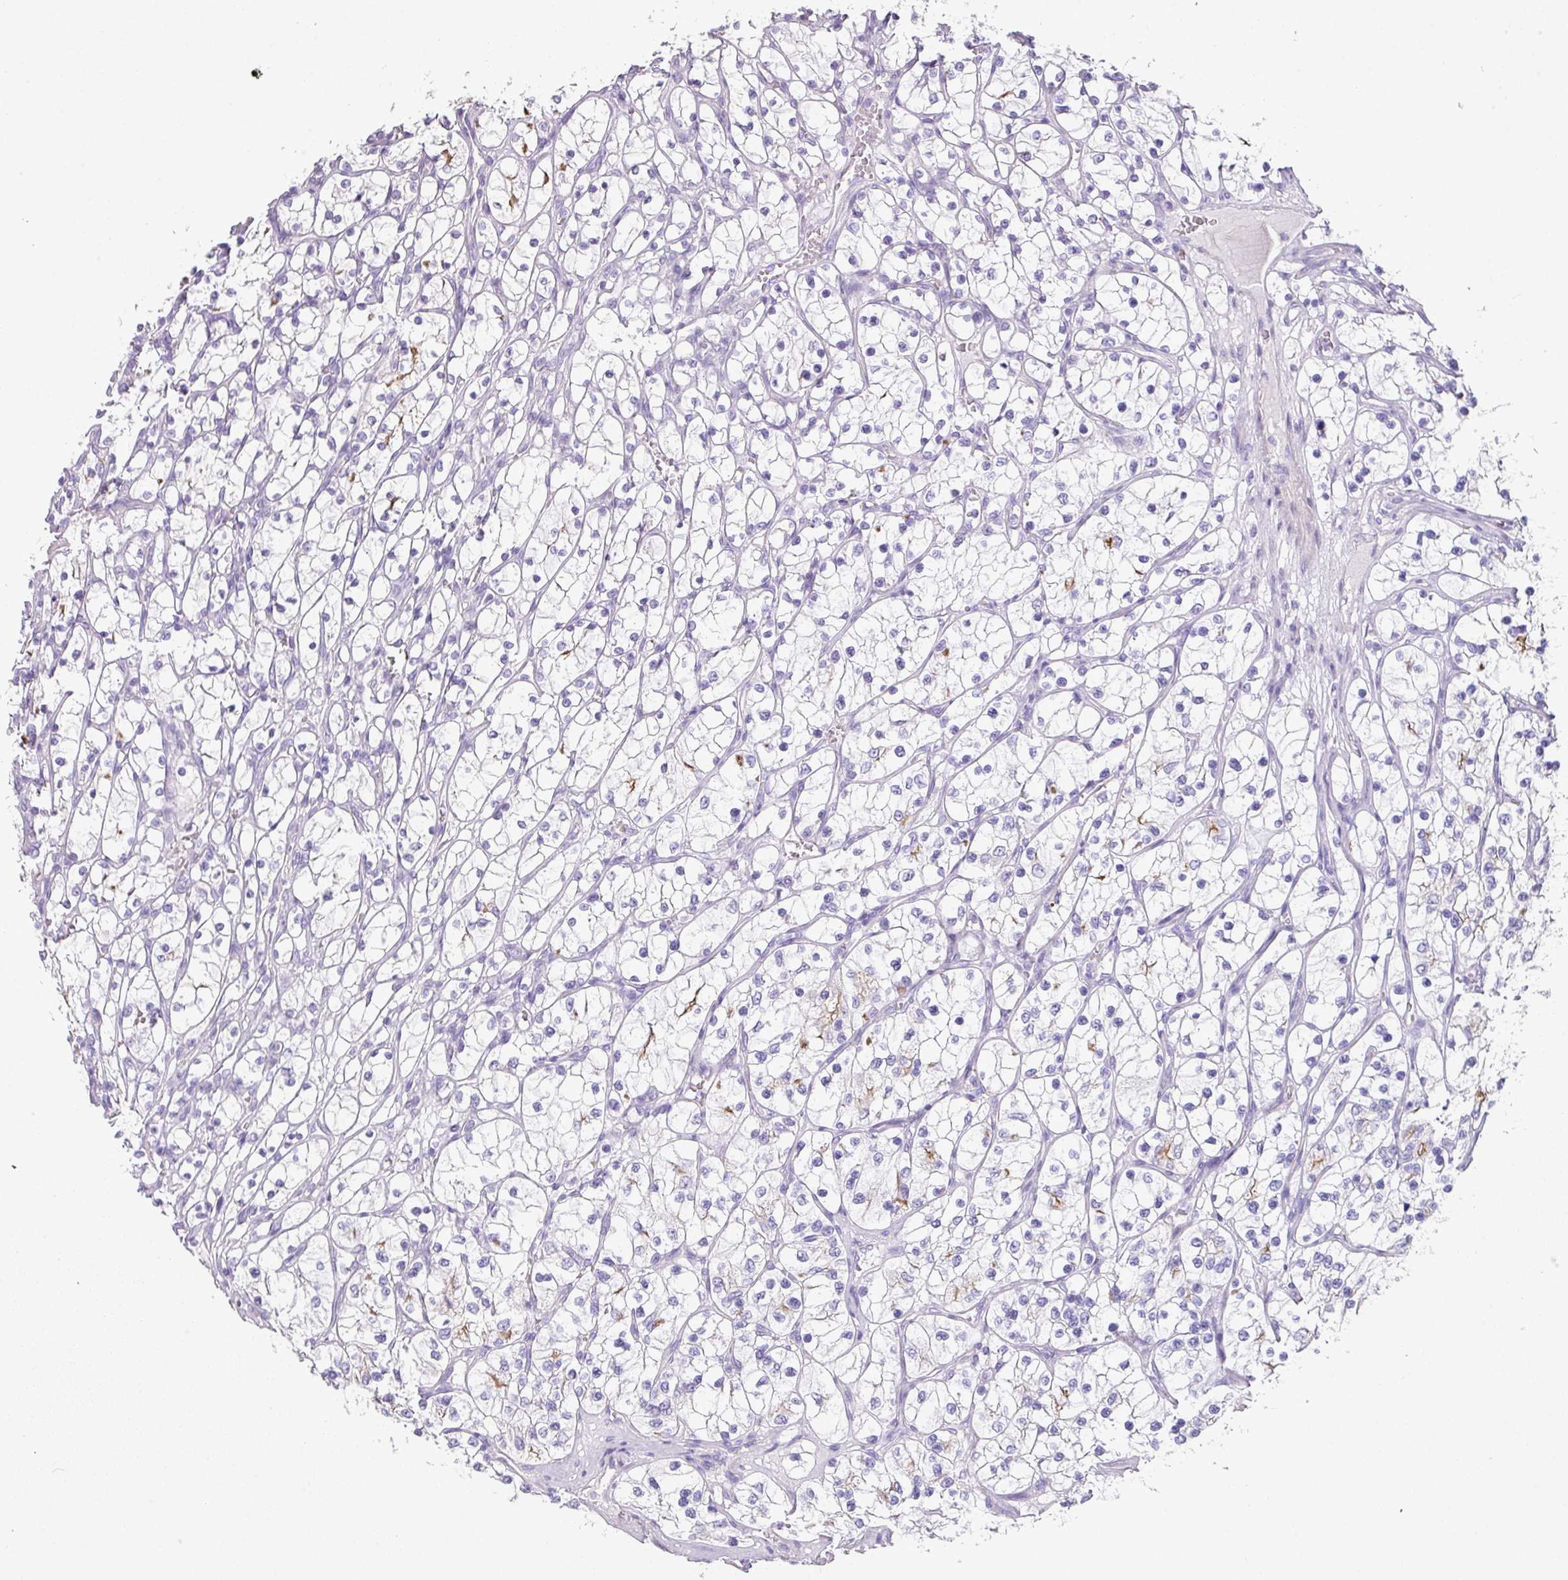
{"staining": {"intensity": "moderate", "quantity": "<25%", "location": "cytoplasmic/membranous"}, "tissue": "renal cancer", "cell_type": "Tumor cells", "image_type": "cancer", "snomed": [{"axis": "morphology", "description": "Adenocarcinoma, NOS"}, {"axis": "topography", "description": "Kidney"}], "caption": "Brown immunohistochemical staining in adenocarcinoma (renal) demonstrates moderate cytoplasmic/membranous expression in about <25% of tumor cells. Using DAB (3,3'-diaminobenzidine) (brown) and hematoxylin (blue) stains, captured at high magnification using brightfield microscopy.", "gene": "GLI4", "patient": {"sex": "female", "age": 69}}